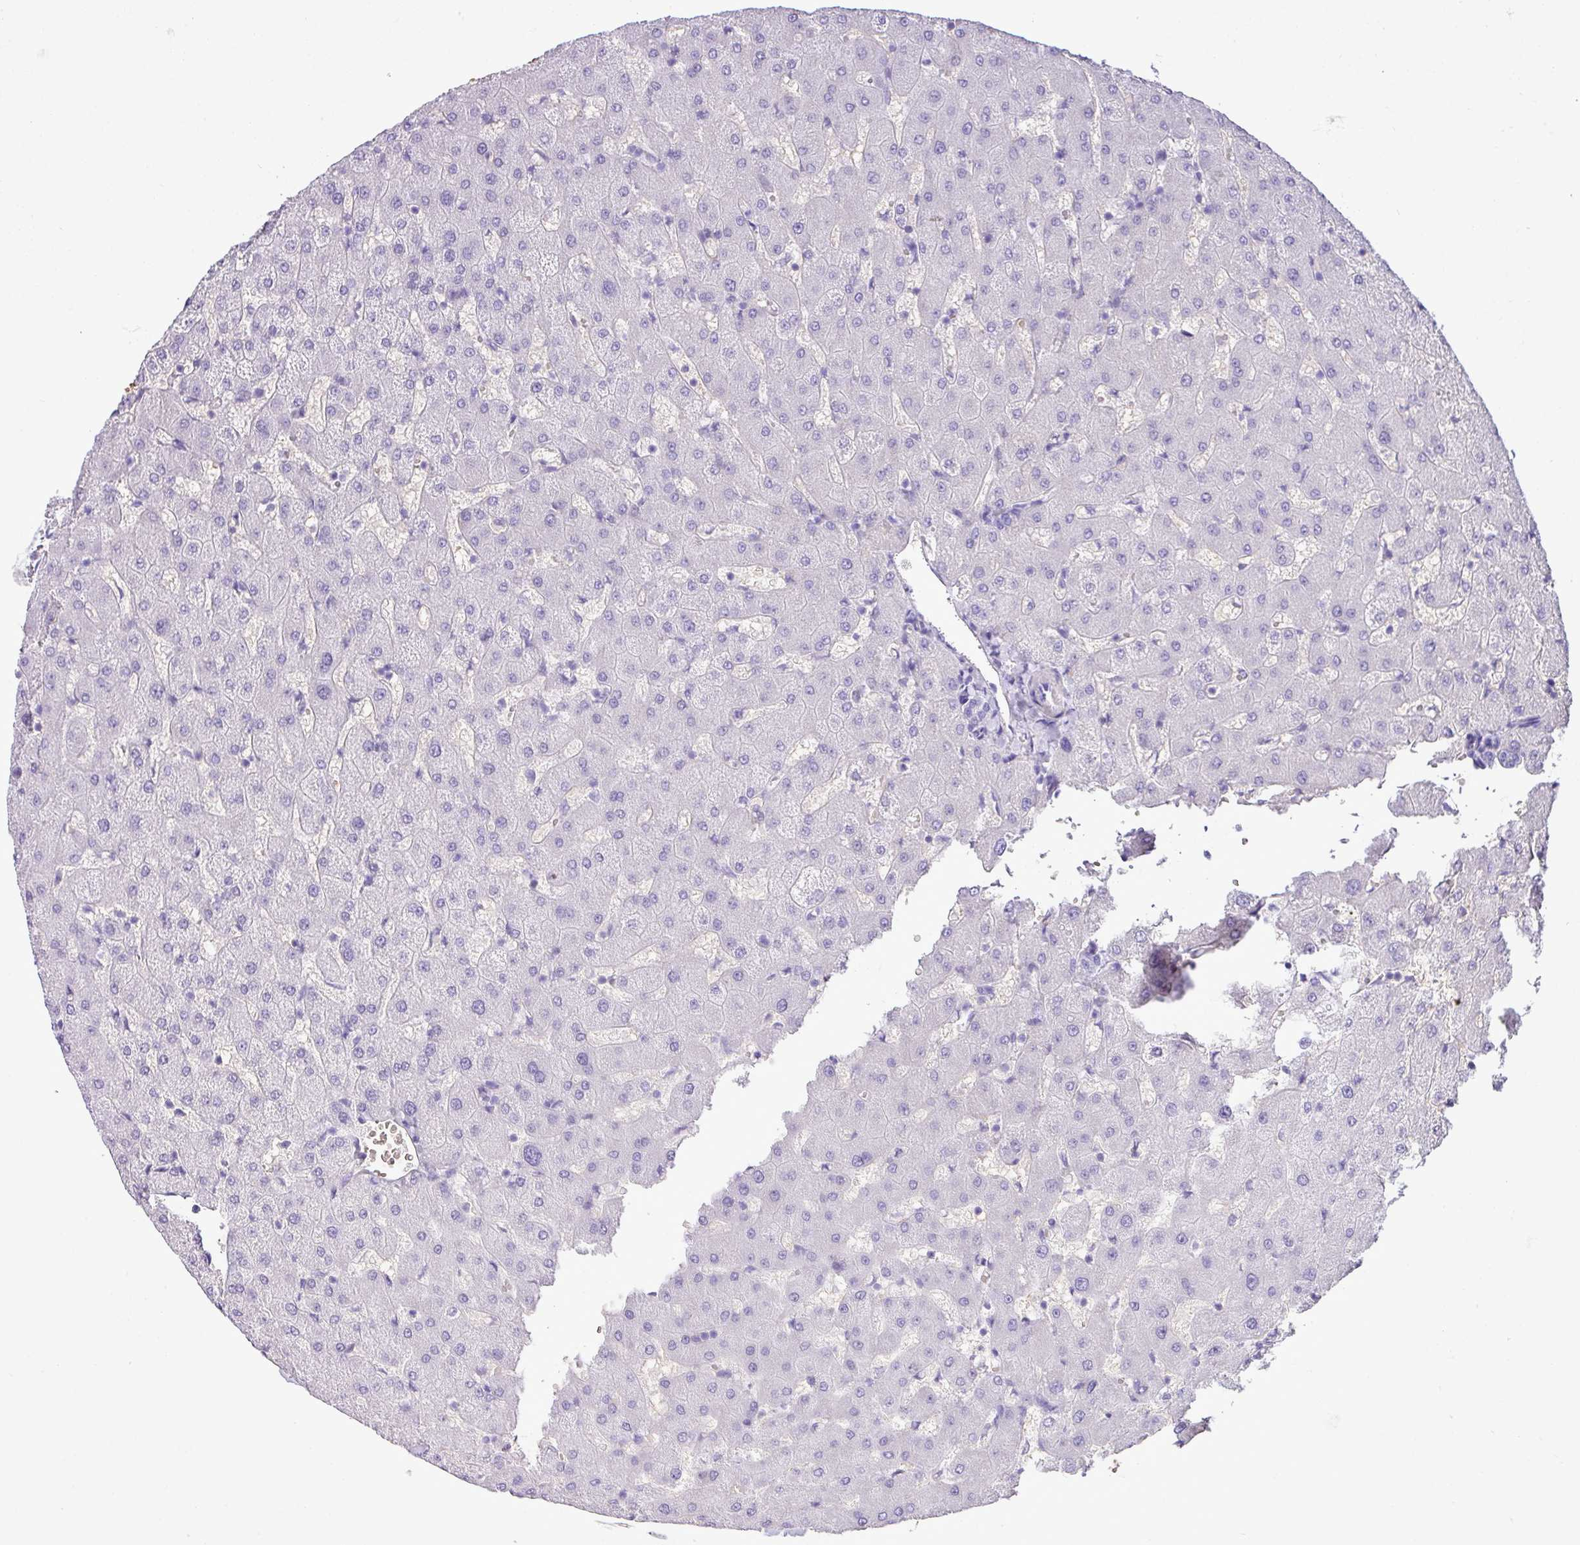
{"staining": {"intensity": "negative", "quantity": "none", "location": "none"}, "tissue": "liver", "cell_type": "Cholangiocytes", "image_type": "normal", "snomed": [{"axis": "morphology", "description": "Normal tissue, NOS"}, {"axis": "topography", "description": "Liver"}], "caption": "A histopathology image of liver stained for a protein reveals no brown staining in cholangiocytes. Brightfield microscopy of IHC stained with DAB (brown) and hematoxylin (blue), captured at high magnification.", "gene": "ZSCAN5A", "patient": {"sex": "female", "age": 63}}